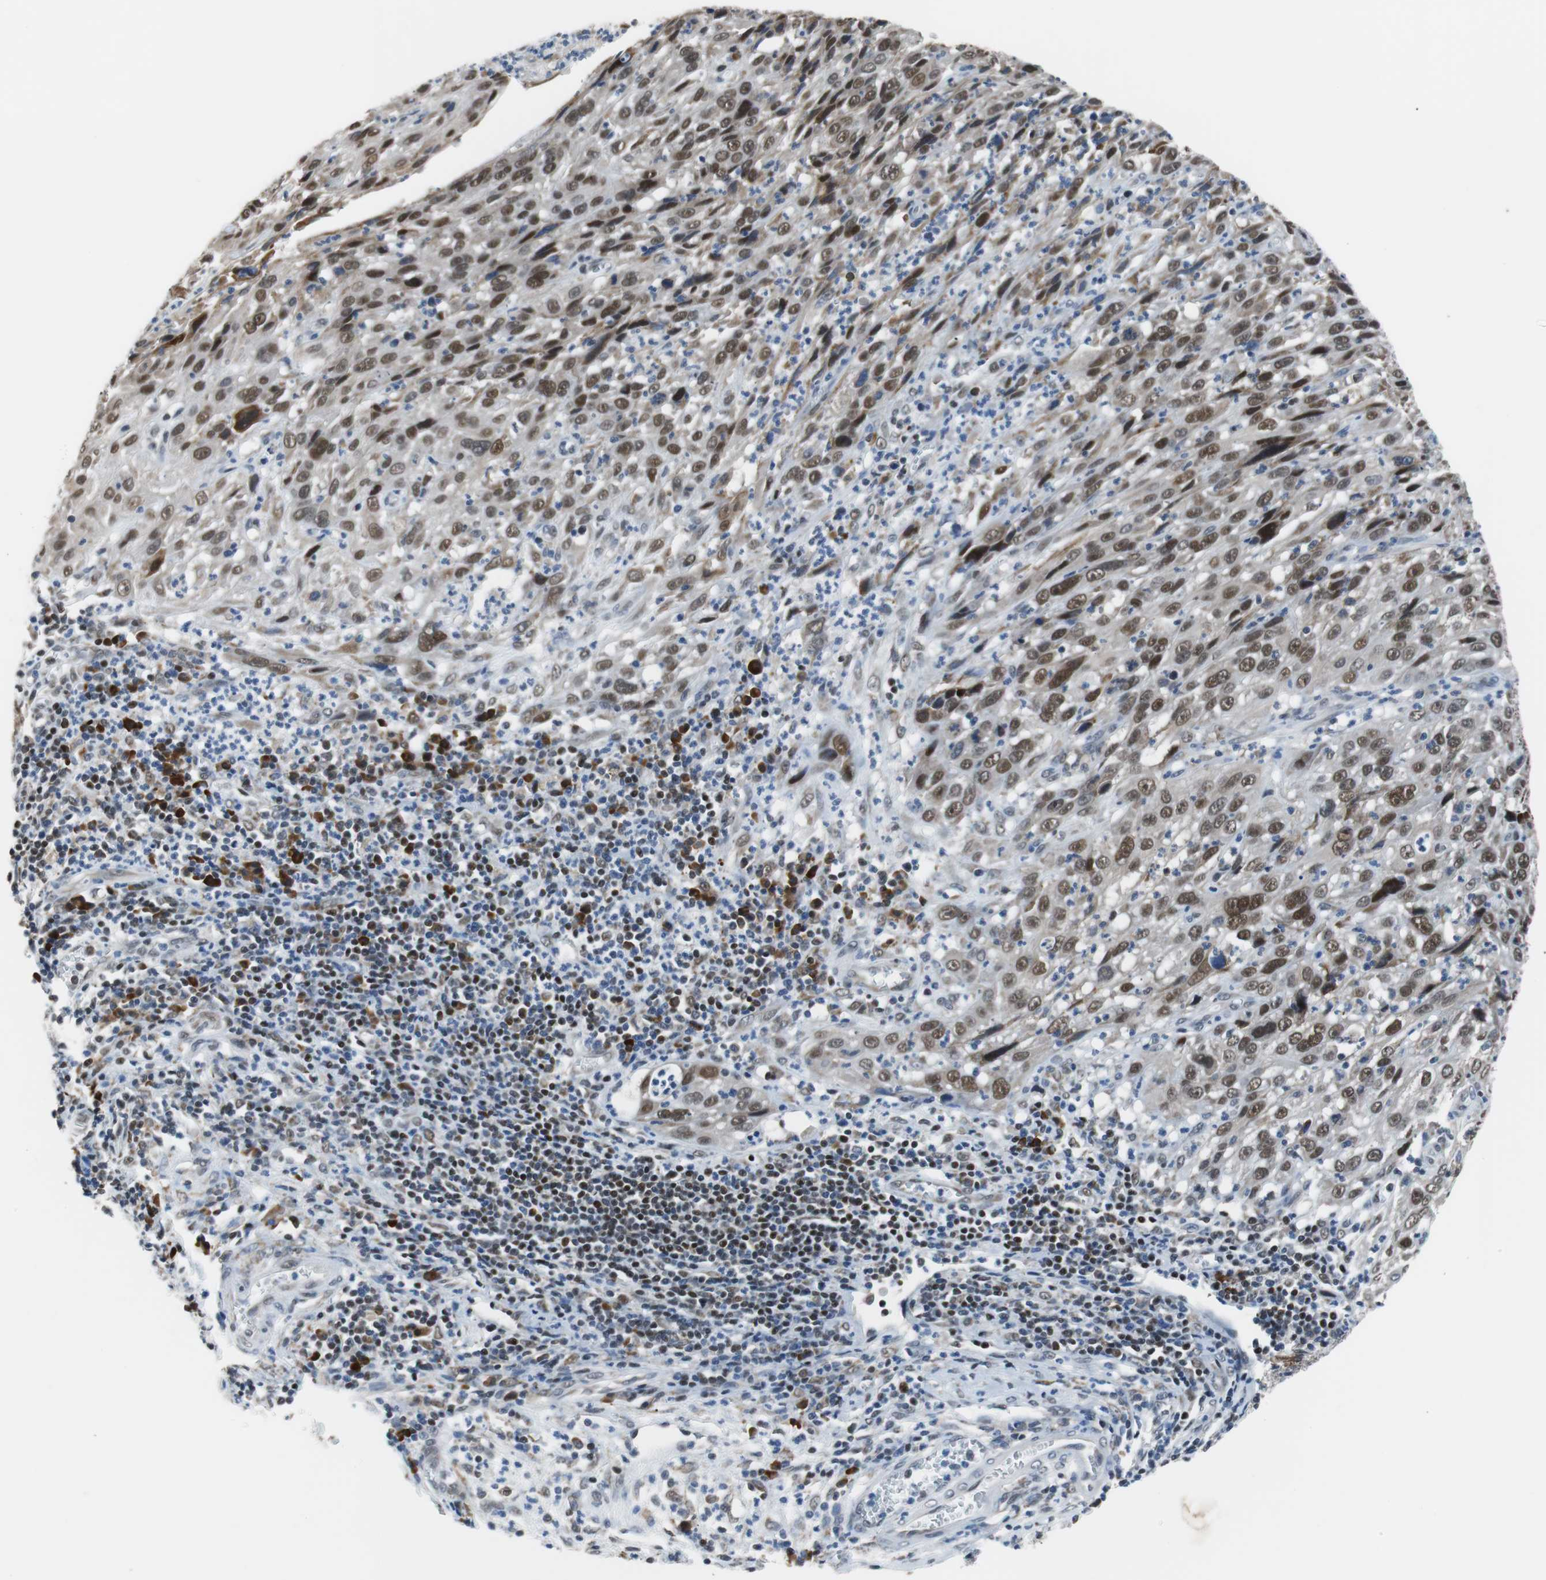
{"staining": {"intensity": "strong", "quantity": "25%-75%", "location": "nuclear"}, "tissue": "cervical cancer", "cell_type": "Tumor cells", "image_type": "cancer", "snomed": [{"axis": "morphology", "description": "Squamous cell carcinoma, NOS"}, {"axis": "topography", "description": "Cervix"}], "caption": "Immunohistochemistry (IHC) photomicrograph of human cervical cancer stained for a protein (brown), which shows high levels of strong nuclear expression in about 25%-75% of tumor cells.", "gene": "USP28", "patient": {"sex": "female", "age": 32}}